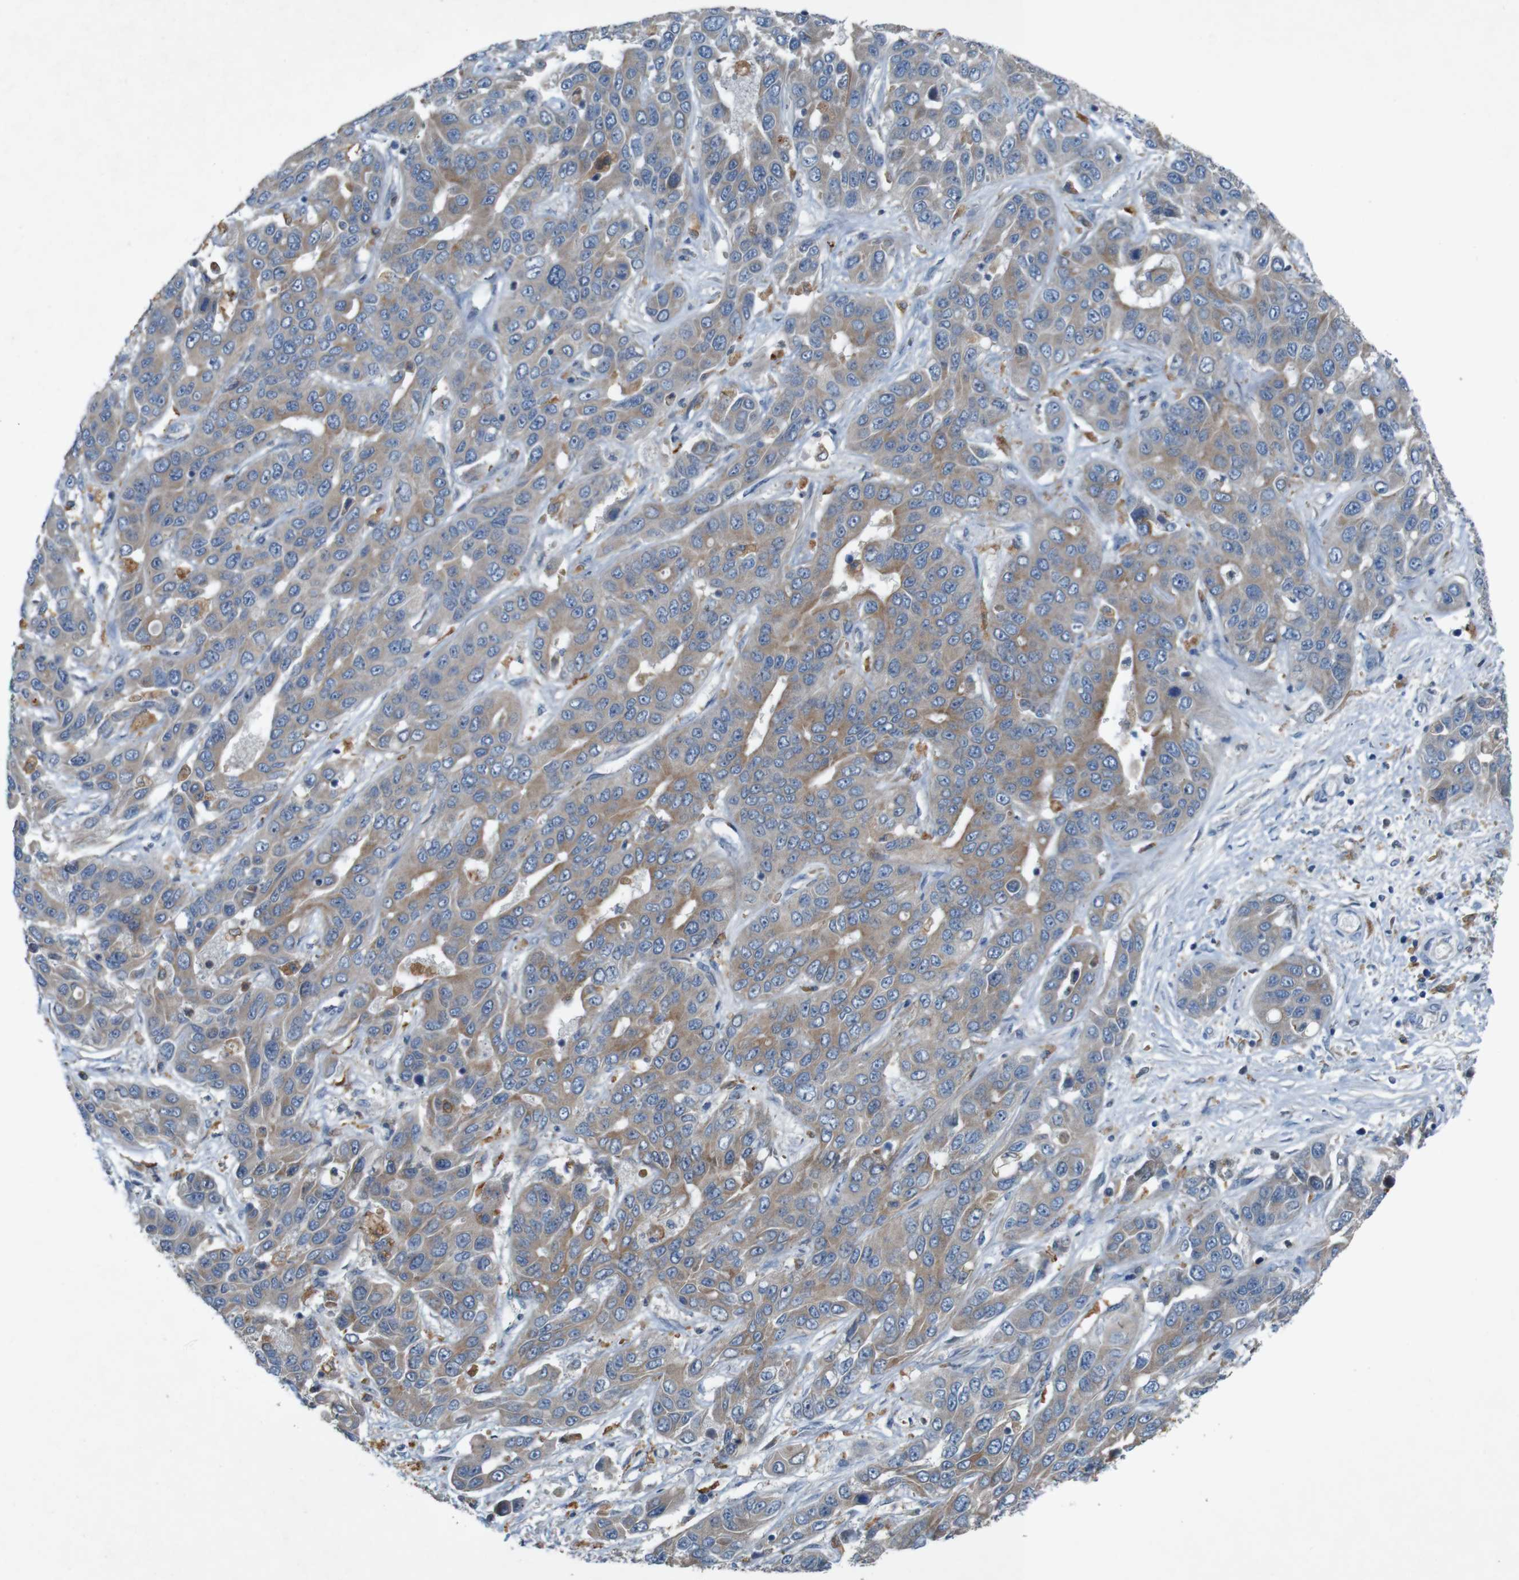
{"staining": {"intensity": "moderate", "quantity": ">75%", "location": "cytoplasmic/membranous"}, "tissue": "liver cancer", "cell_type": "Tumor cells", "image_type": "cancer", "snomed": [{"axis": "morphology", "description": "Cholangiocarcinoma"}, {"axis": "topography", "description": "Liver"}], "caption": "Protein expression analysis of human liver cancer reveals moderate cytoplasmic/membranous positivity in about >75% of tumor cells. (IHC, brightfield microscopy, high magnification).", "gene": "MOGAT3", "patient": {"sex": "female", "age": 52}}